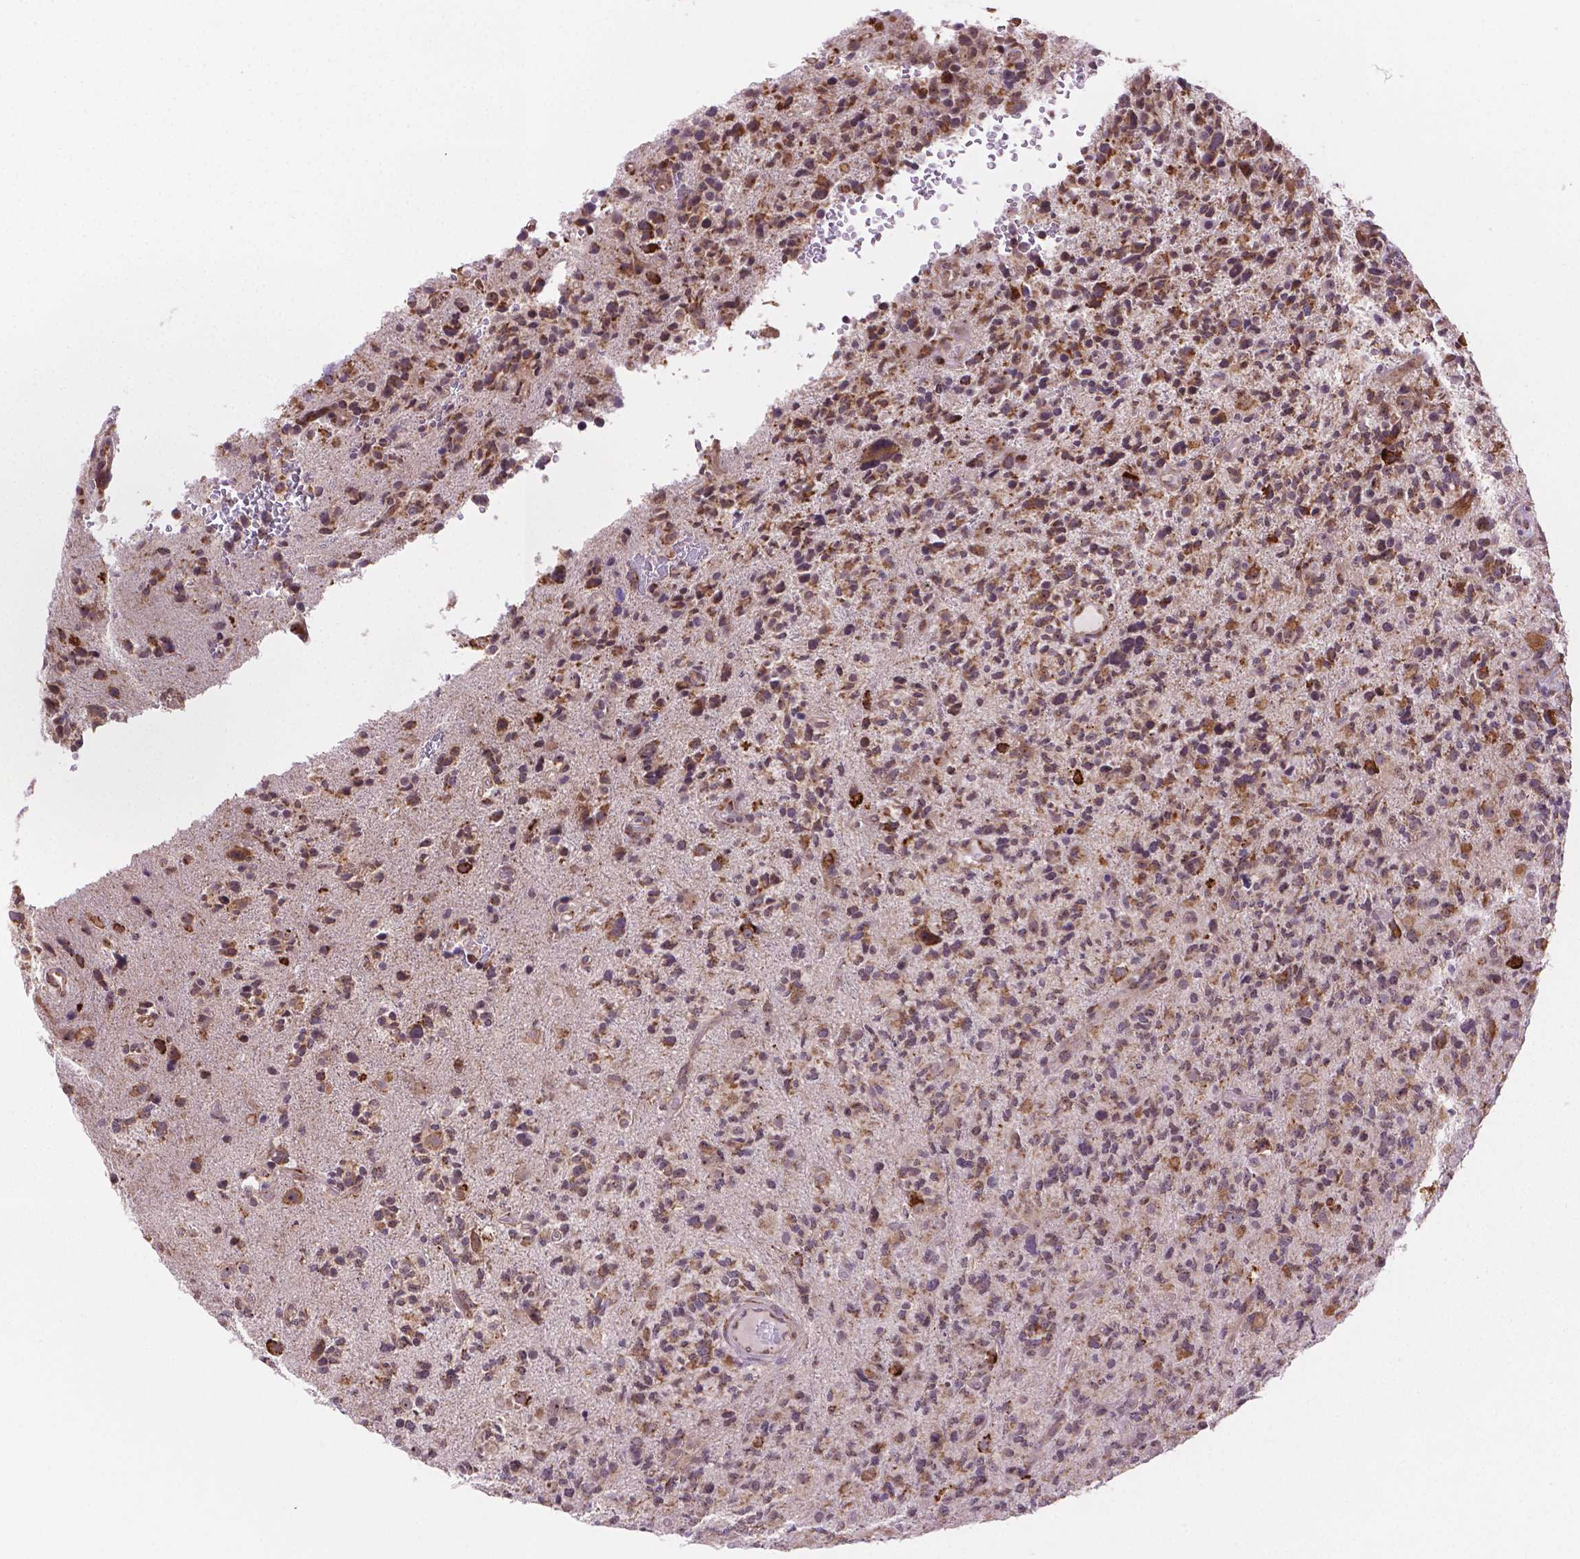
{"staining": {"intensity": "moderate", "quantity": "25%-75%", "location": "cytoplasmic/membranous"}, "tissue": "glioma", "cell_type": "Tumor cells", "image_type": "cancer", "snomed": [{"axis": "morphology", "description": "Glioma, malignant, High grade"}, {"axis": "topography", "description": "Brain"}], "caption": "IHC of human glioma exhibits medium levels of moderate cytoplasmic/membranous staining in approximately 25%-75% of tumor cells. The staining was performed using DAB (3,3'-diaminobenzidine) to visualize the protein expression in brown, while the nuclei were stained in blue with hematoxylin (Magnification: 20x).", "gene": "FNIP1", "patient": {"sex": "female", "age": 71}}